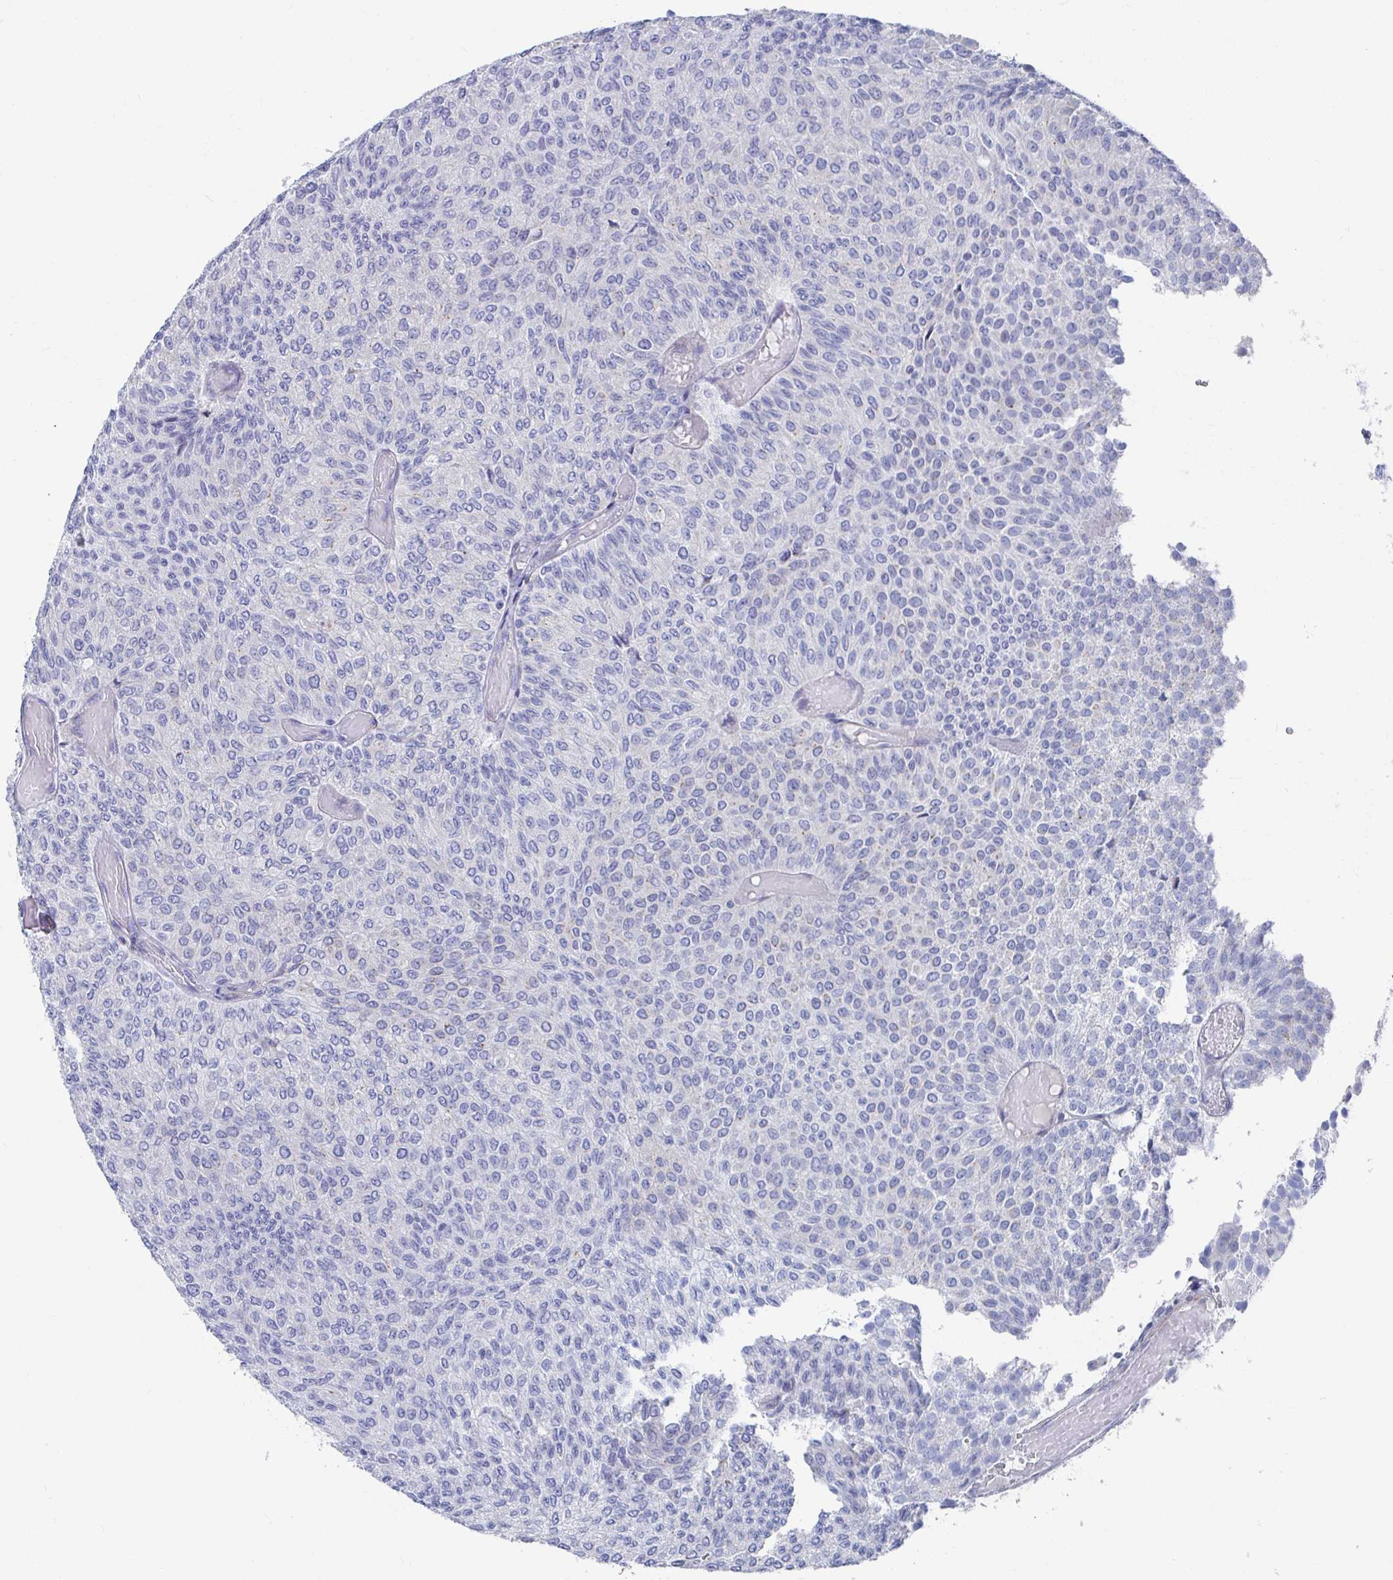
{"staining": {"intensity": "negative", "quantity": "none", "location": "none"}, "tissue": "urothelial cancer", "cell_type": "Tumor cells", "image_type": "cancer", "snomed": [{"axis": "morphology", "description": "Urothelial carcinoma, Low grade"}, {"axis": "topography", "description": "Urinary bladder"}], "caption": "IHC of urothelial cancer exhibits no staining in tumor cells.", "gene": "ZFP82", "patient": {"sex": "male", "age": 78}}